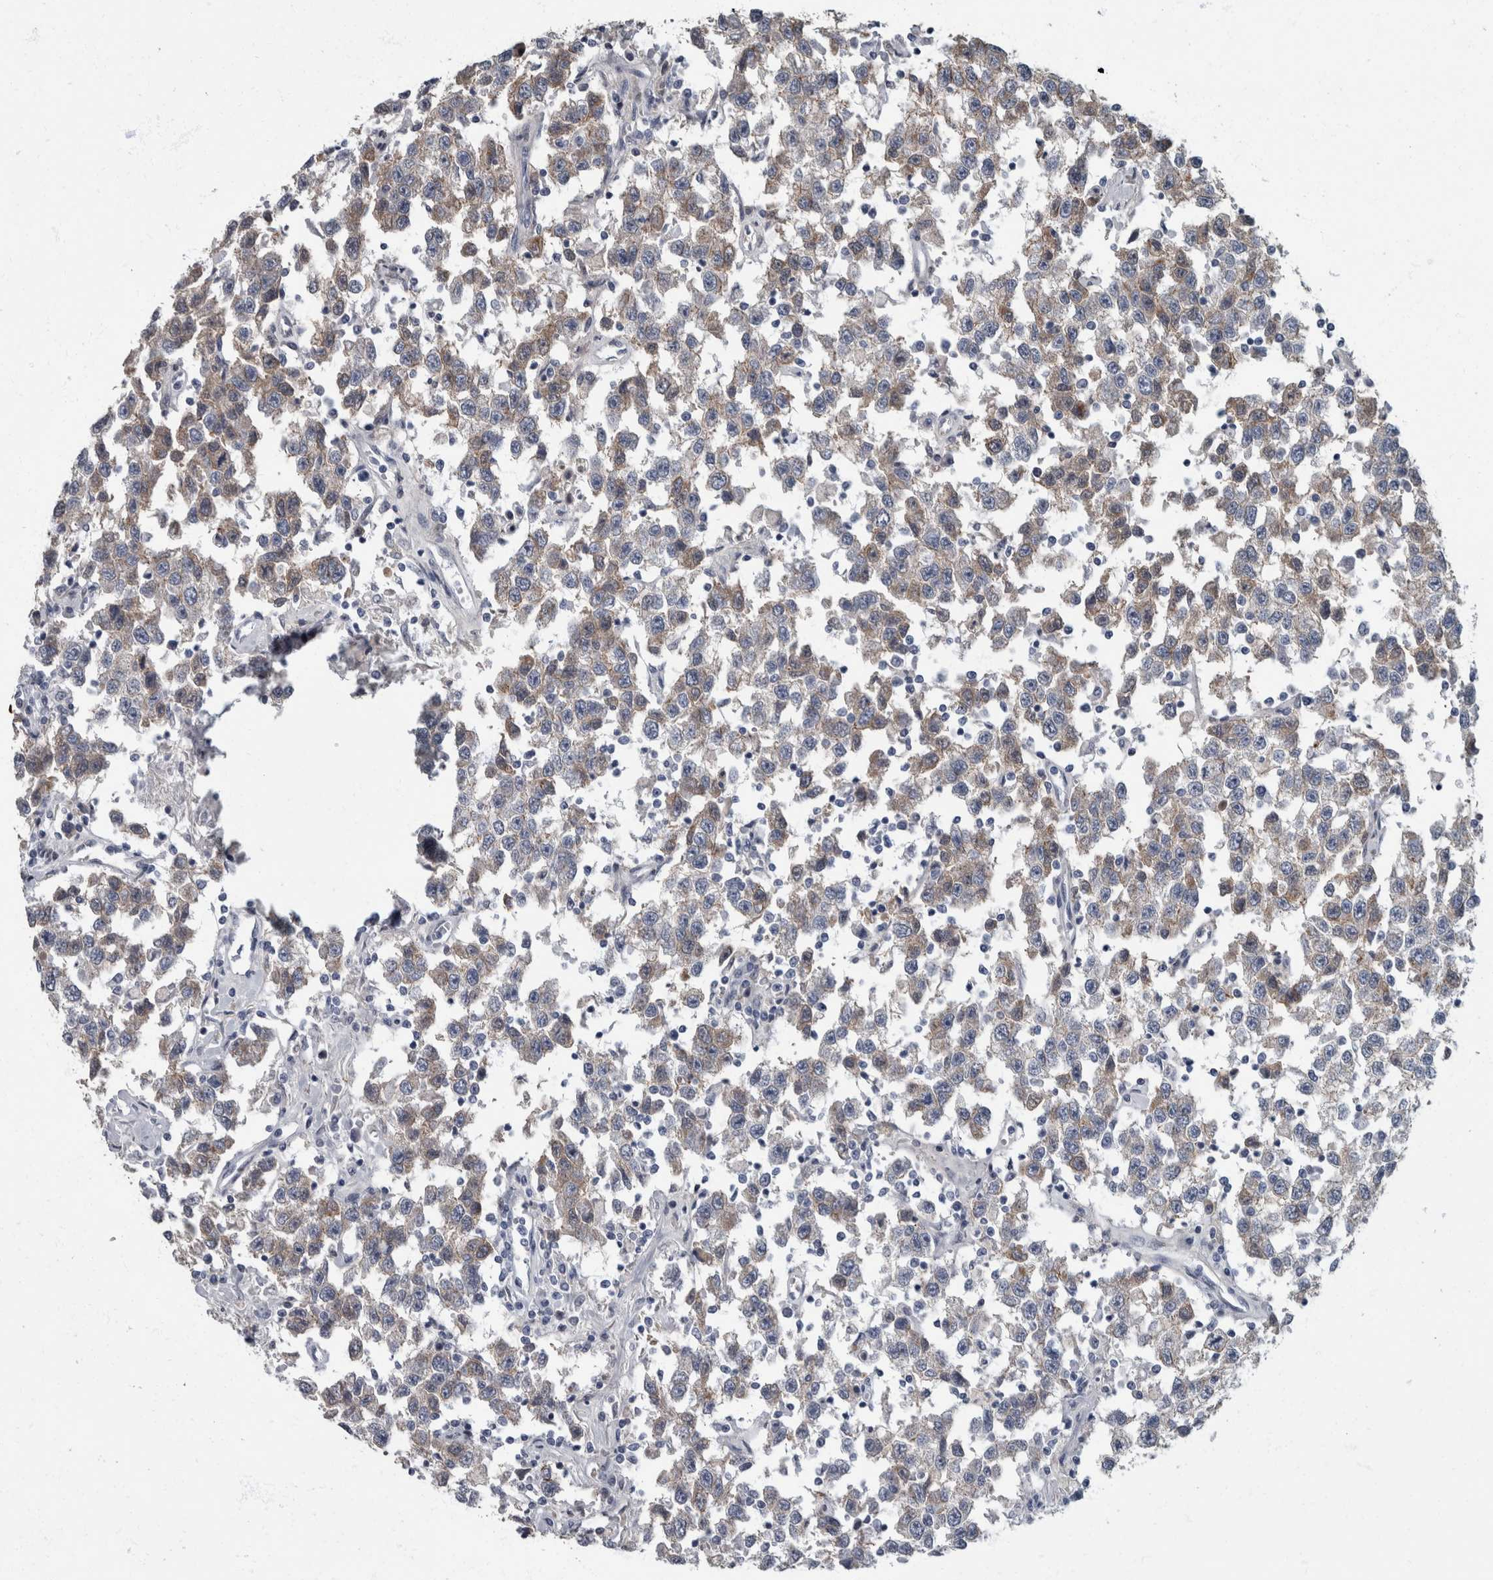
{"staining": {"intensity": "weak", "quantity": "25%-75%", "location": "cytoplasmic/membranous"}, "tissue": "testis cancer", "cell_type": "Tumor cells", "image_type": "cancer", "snomed": [{"axis": "morphology", "description": "Seminoma, NOS"}, {"axis": "topography", "description": "Testis"}], "caption": "Protein expression by immunohistochemistry shows weak cytoplasmic/membranous expression in about 25%-75% of tumor cells in seminoma (testis).", "gene": "DSG2", "patient": {"sex": "male", "age": 41}}